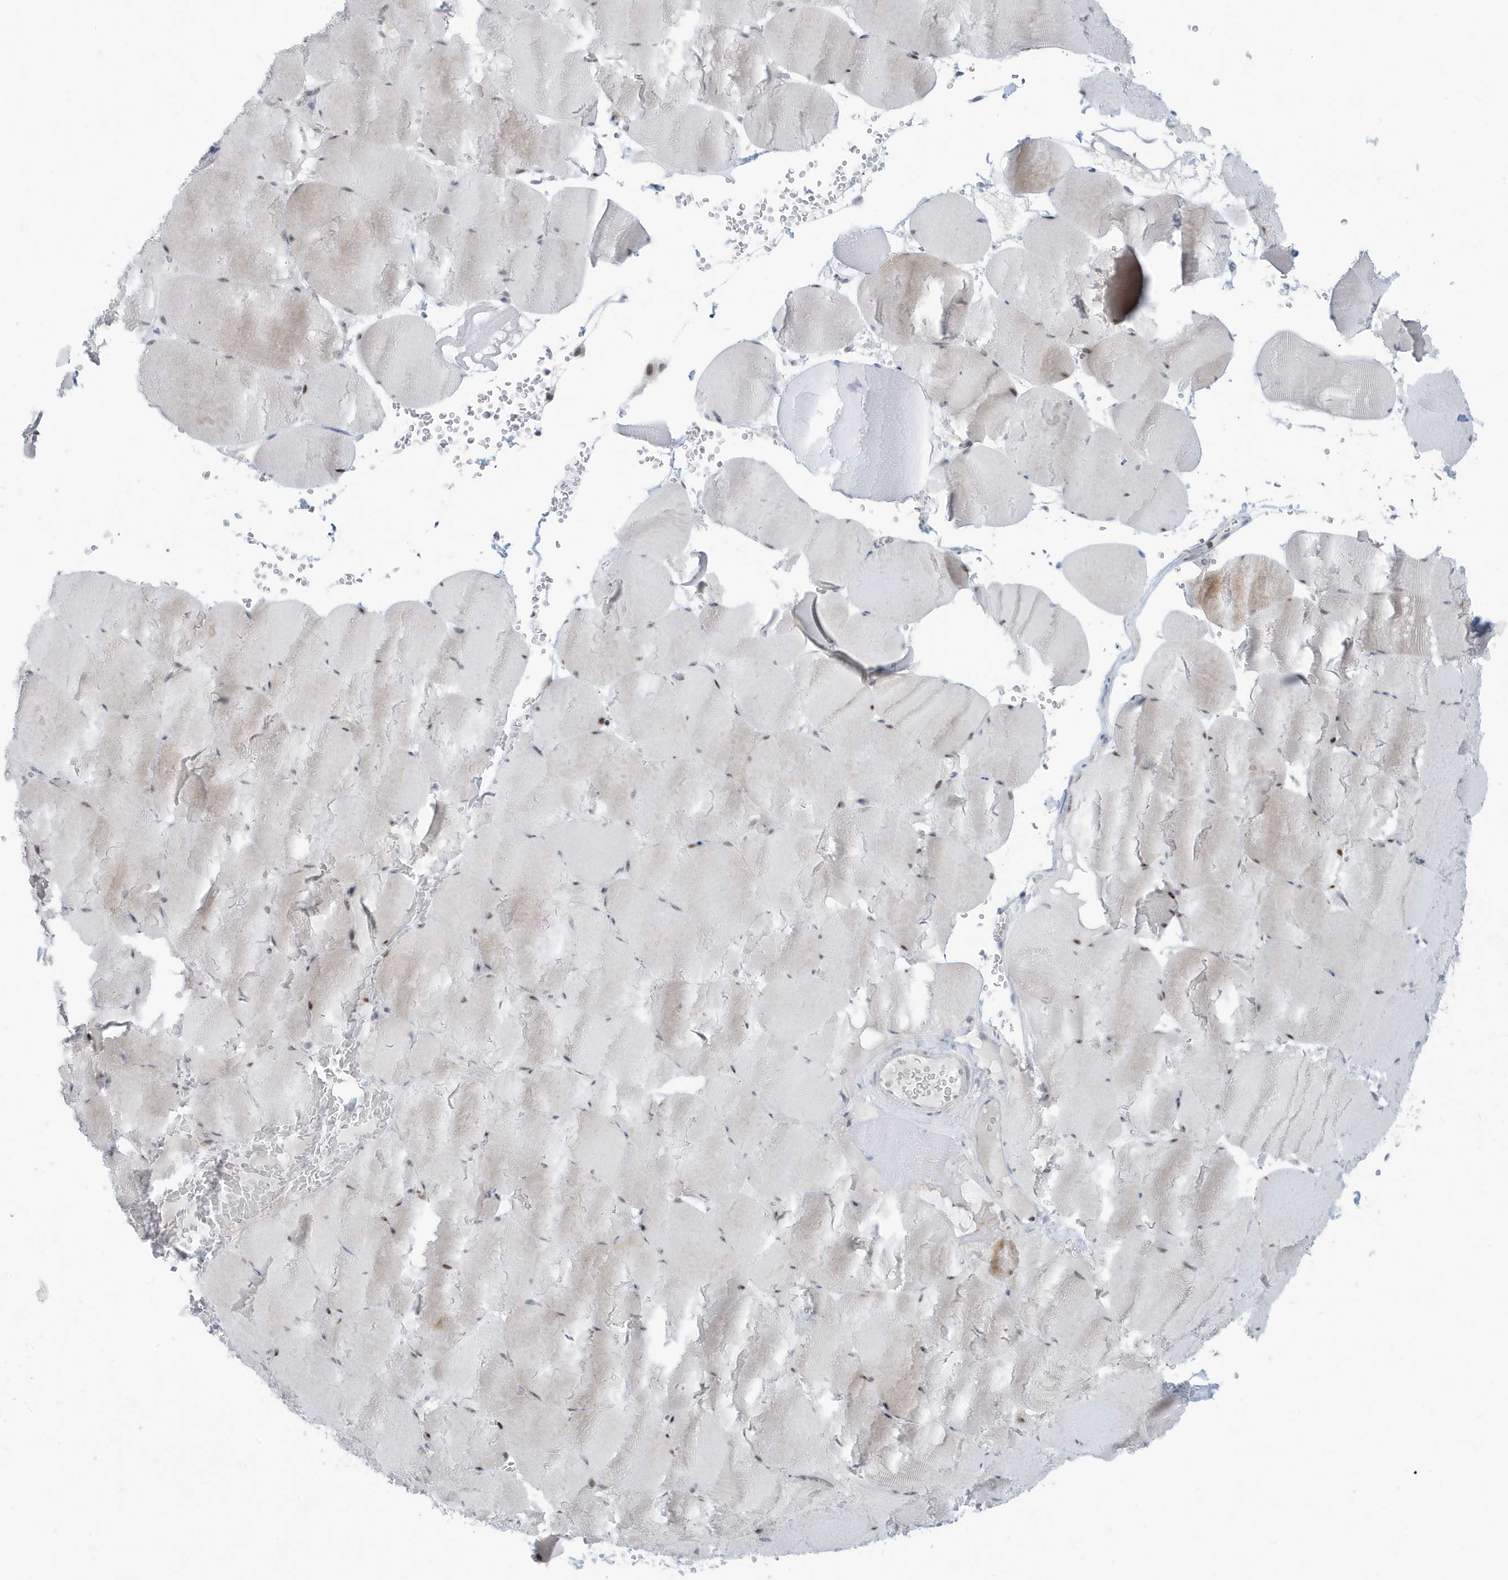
{"staining": {"intensity": "moderate", "quantity": "<25%", "location": "nuclear"}, "tissue": "skeletal muscle", "cell_type": "Myocytes", "image_type": "normal", "snomed": [{"axis": "morphology", "description": "Normal tissue, NOS"}, {"axis": "topography", "description": "Skeletal muscle"}, {"axis": "topography", "description": "Head-Neck"}], "caption": "Moderate nuclear protein expression is identified in approximately <25% of myocytes in skeletal muscle. Using DAB (brown) and hematoxylin (blue) stains, captured at high magnification using brightfield microscopy.", "gene": "OGA", "patient": {"sex": "male", "age": 66}}